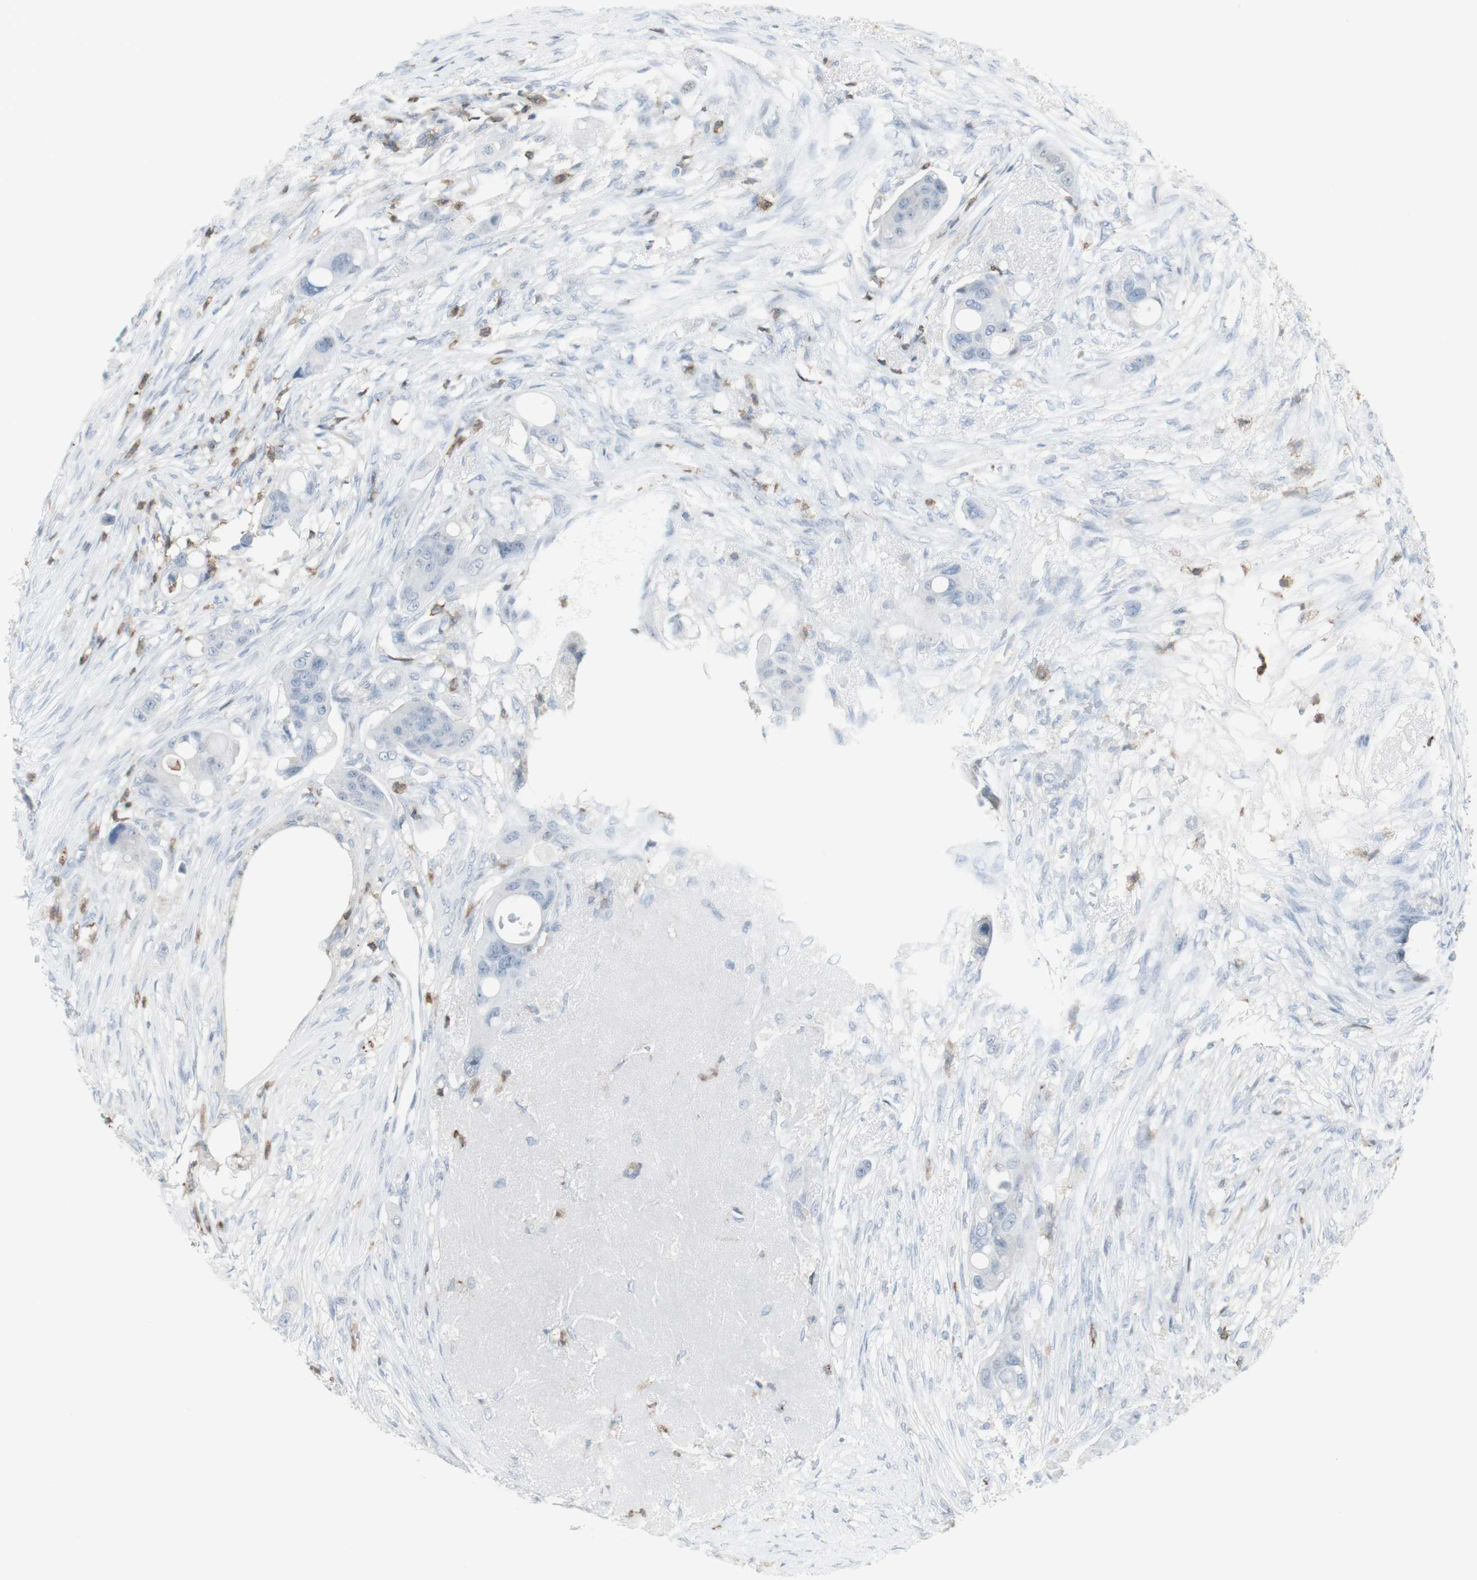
{"staining": {"intensity": "weak", "quantity": "<25%", "location": "cytoplasmic/membranous"}, "tissue": "colorectal cancer", "cell_type": "Tumor cells", "image_type": "cancer", "snomed": [{"axis": "morphology", "description": "Adenocarcinoma, NOS"}, {"axis": "topography", "description": "Colon"}], "caption": "Immunohistochemistry (IHC) histopathology image of neoplastic tissue: human colorectal cancer stained with DAB (3,3'-diaminobenzidine) shows no significant protein positivity in tumor cells.", "gene": "NRG1", "patient": {"sex": "female", "age": 57}}